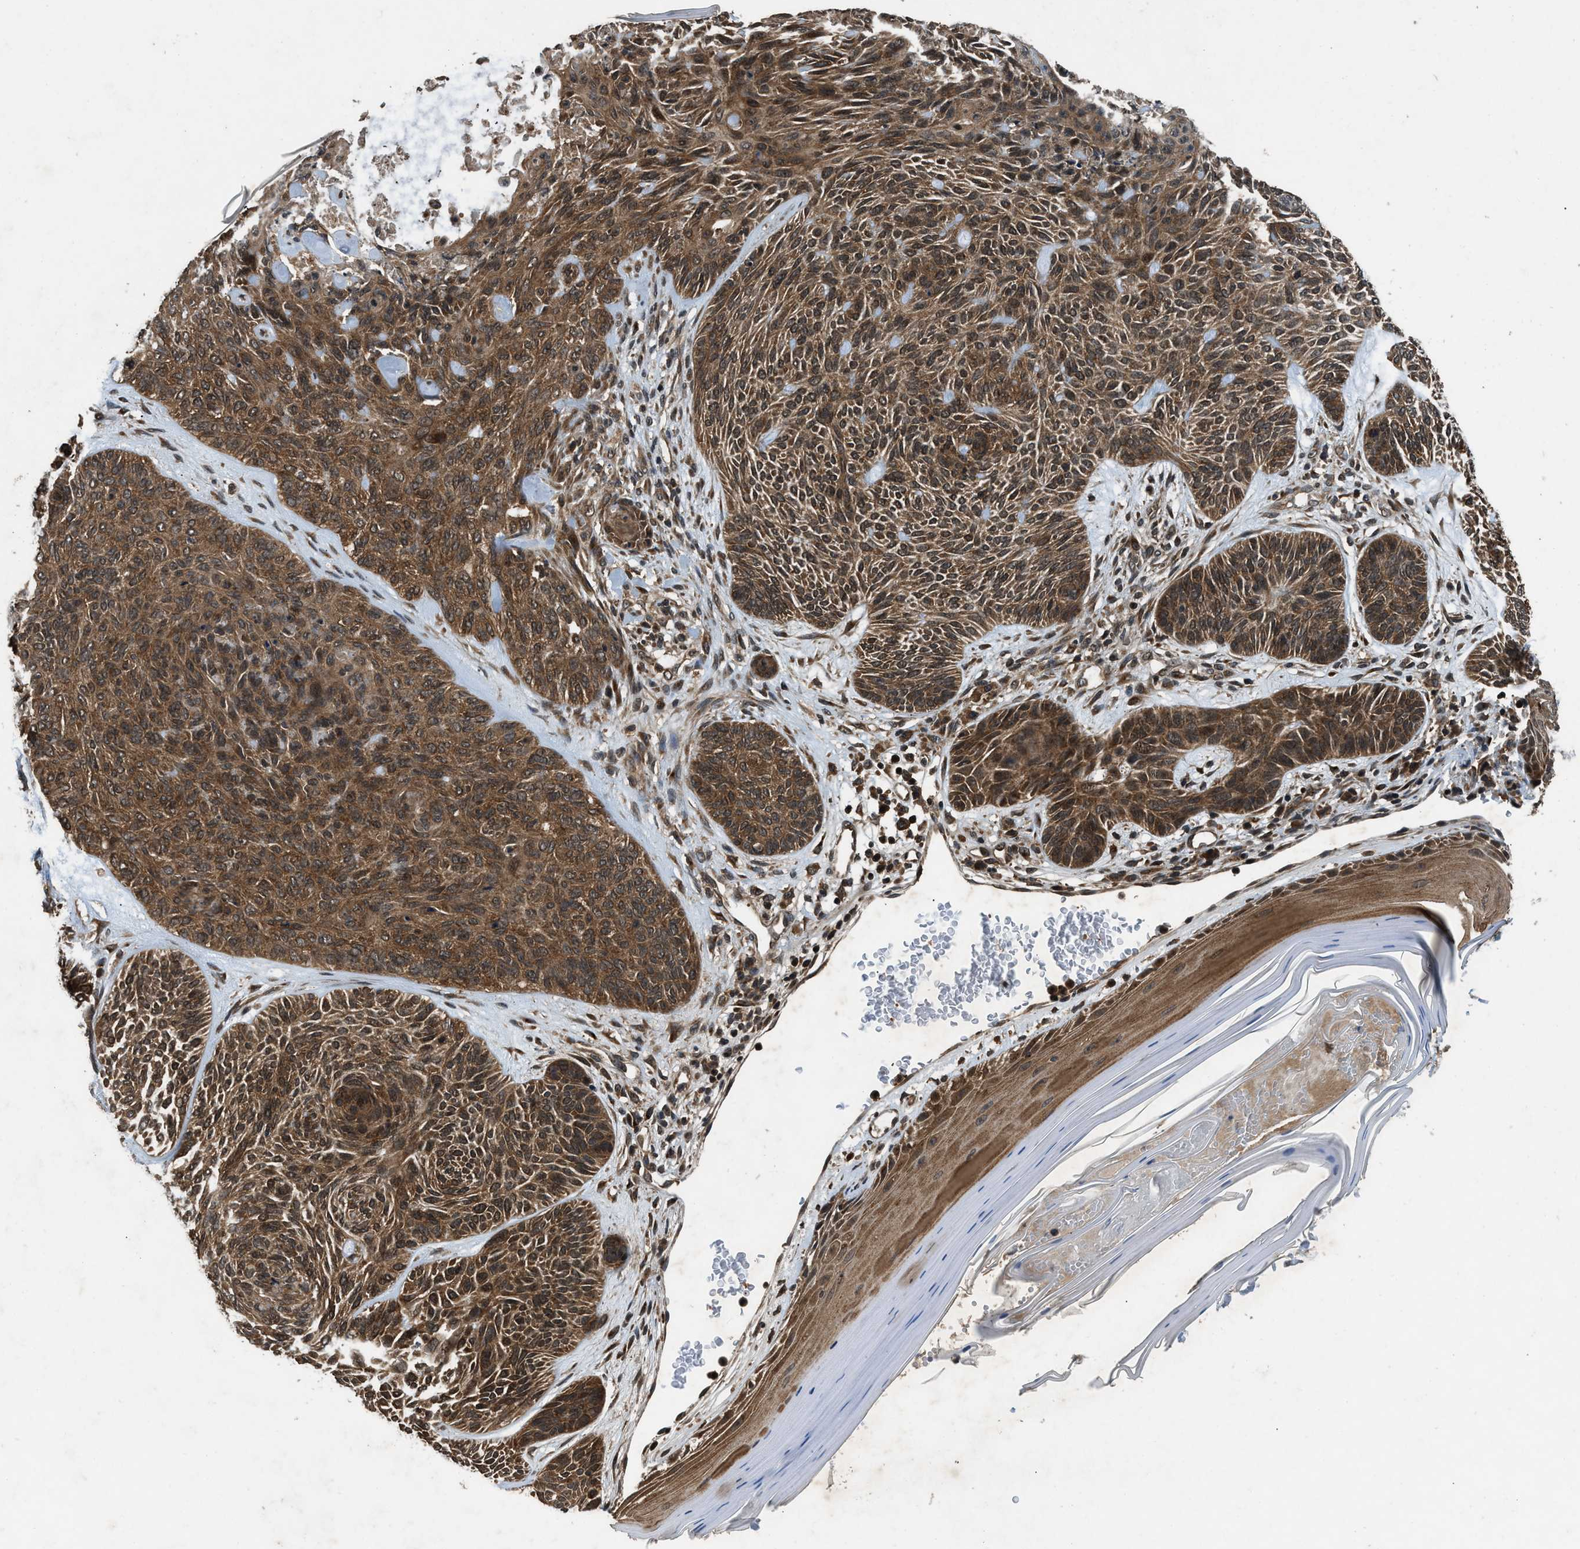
{"staining": {"intensity": "moderate", "quantity": ">75%", "location": "cytoplasmic/membranous"}, "tissue": "skin cancer", "cell_type": "Tumor cells", "image_type": "cancer", "snomed": [{"axis": "morphology", "description": "Basal cell carcinoma"}, {"axis": "topography", "description": "Skin"}], "caption": "Immunohistochemical staining of human skin basal cell carcinoma displays medium levels of moderate cytoplasmic/membranous positivity in about >75% of tumor cells.", "gene": "RPS6KB1", "patient": {"sex": "male", "age": 55}}